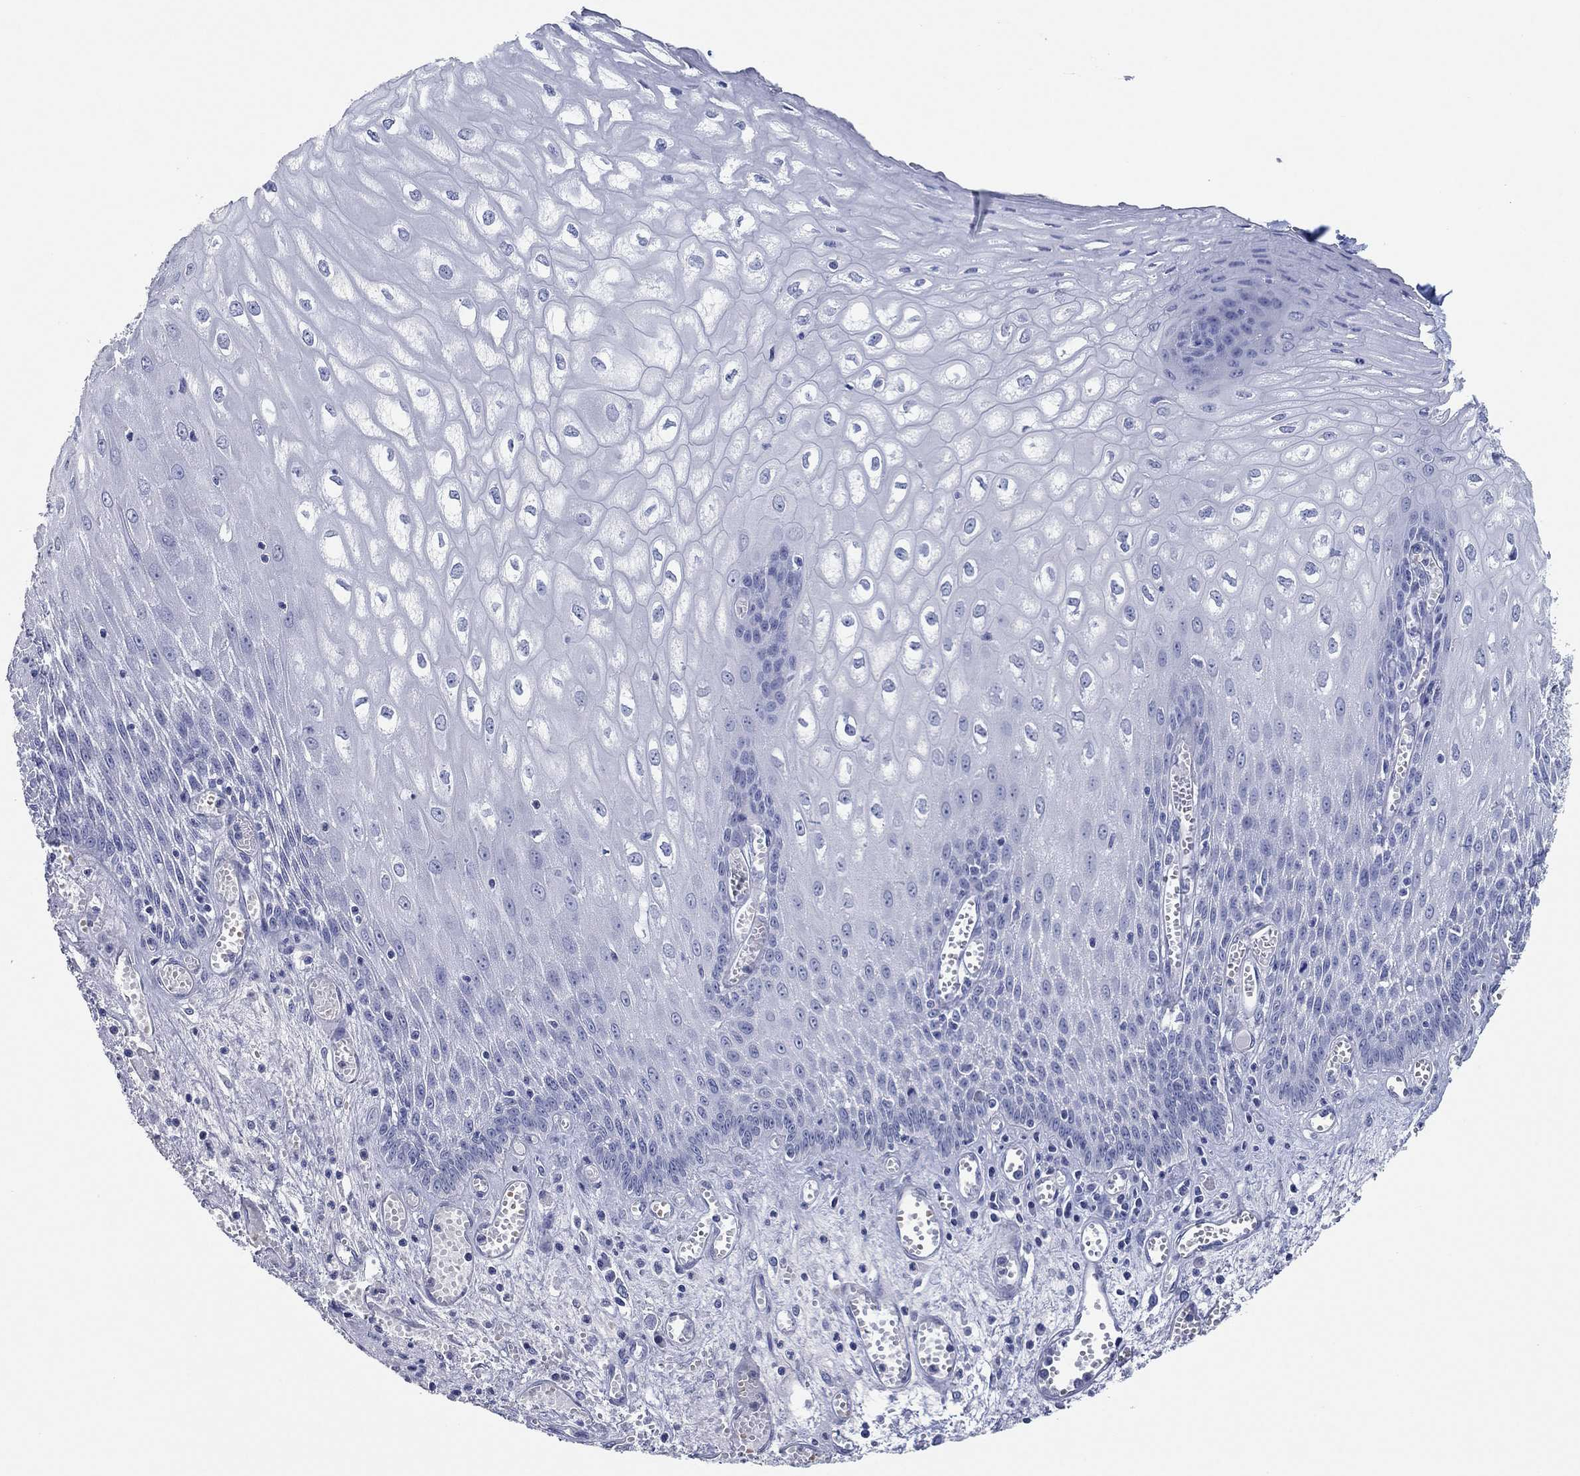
{"staining": {"intensity": "negative", "quantity": "none", "location": "none"}, "tissue": "esophagus", "cell_type": "Squamous epithelial cells", "image_type": "normal", "snomed": [{"axis": "morphology", "description": "Normal tissue, NOS"}, {"axis": "topography", "description": "Esophagus"}], "caption": "The micrograph shows no significant positivity in squamous epithelial cells of esophagus. The staining is performed using DAB (3,3'-diaminobenzidine) brown chromogen with nuclei counter-stained in using hematoxylin.", "gene": "POU5F1", "patient": {"sex": "male", "age": 58}}